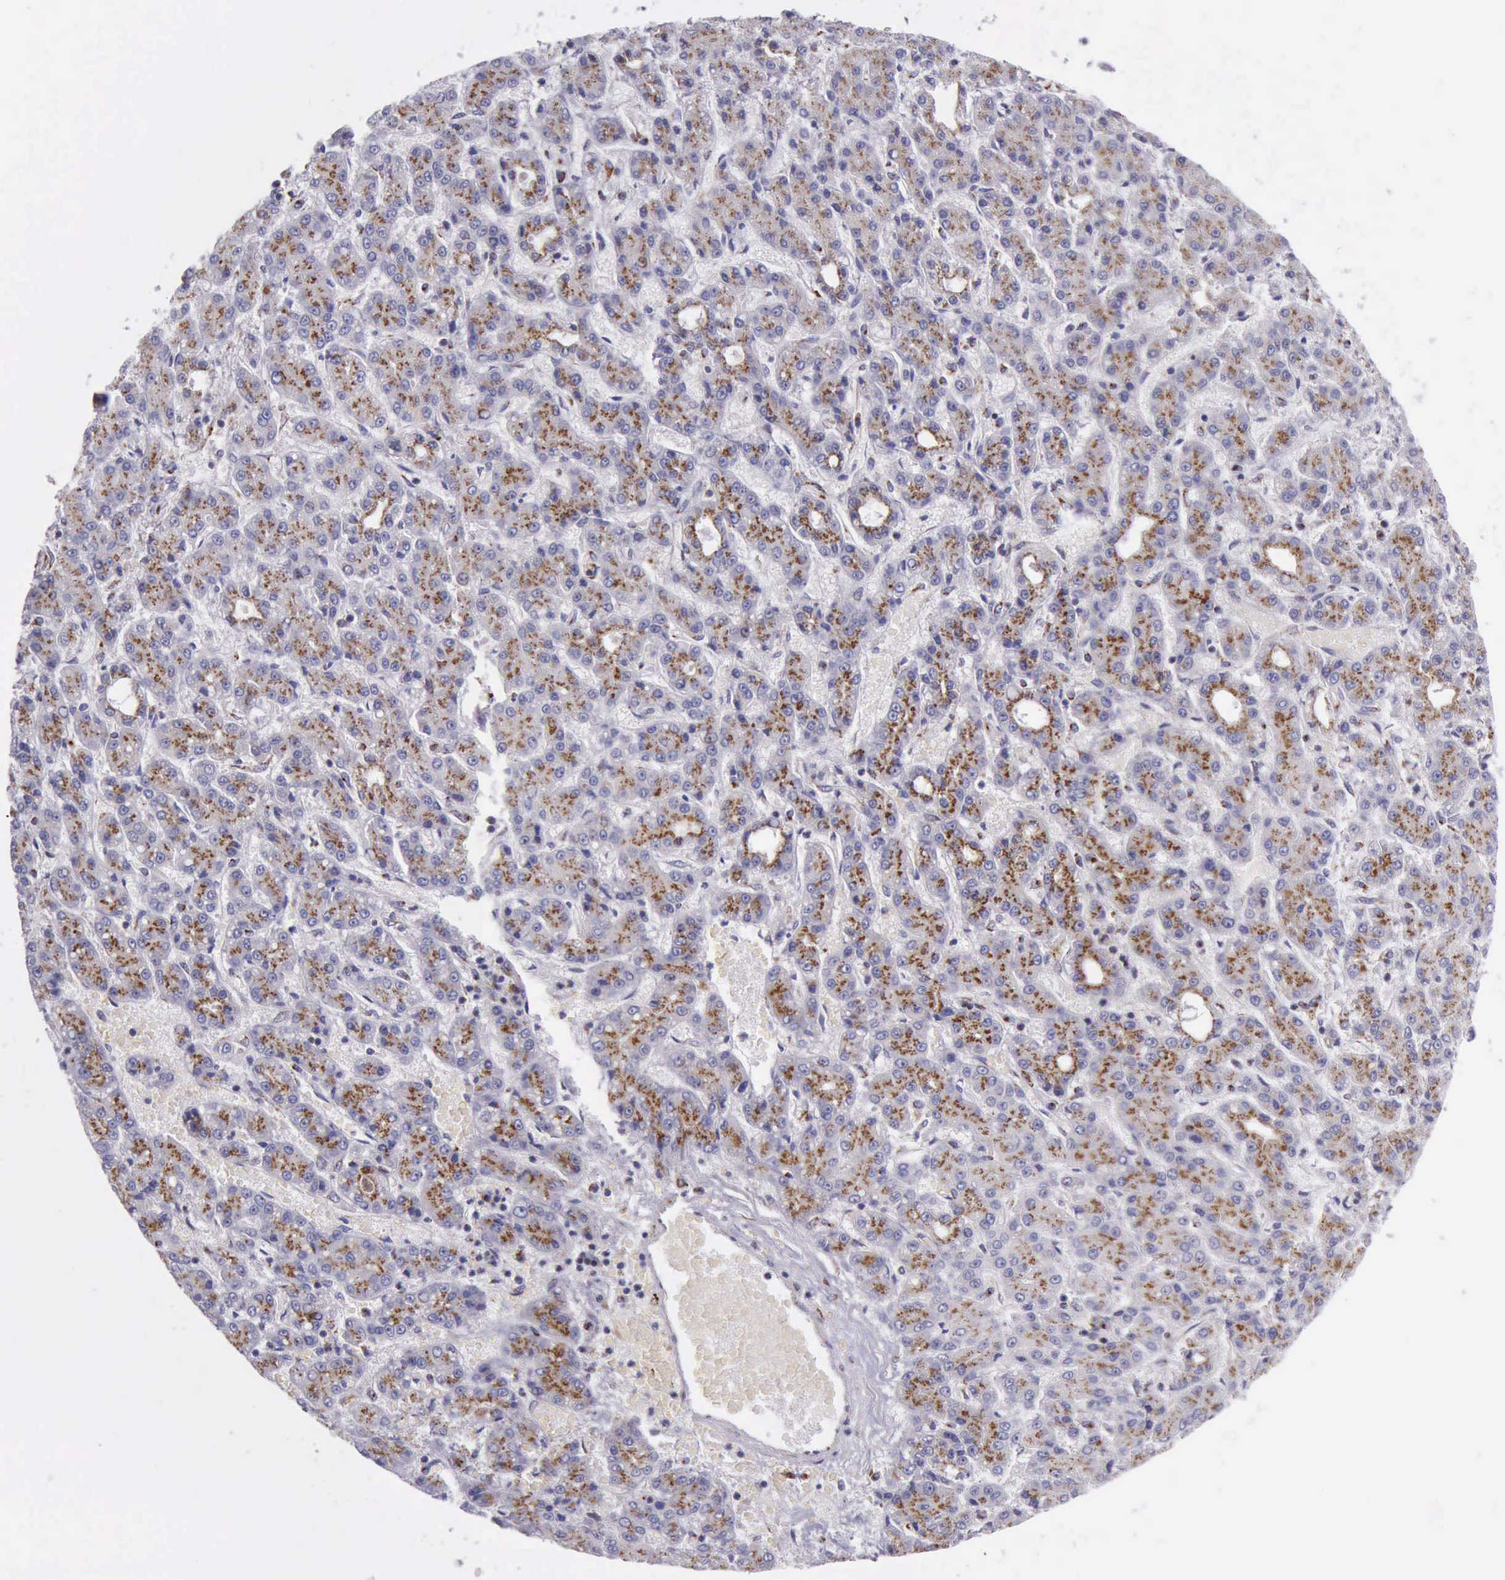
{"staining": {"intensity": "strong", "quantity": ">75%", "location": "cytoplasmic/membranous"}, "tissue": "liver cancer", "cell_type": "Tumor cells", "image_type": "cancer", "snomed": [{"axis": "morphology", "description": "Carcinoma, Hepatocellular, NOS"}, {"axis": "topography", "description": "Liver"}], "caption": "DAB immunohistochemical staining of hepatocellular carcinoma (liver) demonstrates strong cytoplasmic/membranous protein staining in approximately >75% of tumor cells.", "gene": "GOLGA5", "patient": {"sex": "male", "age": 69}}